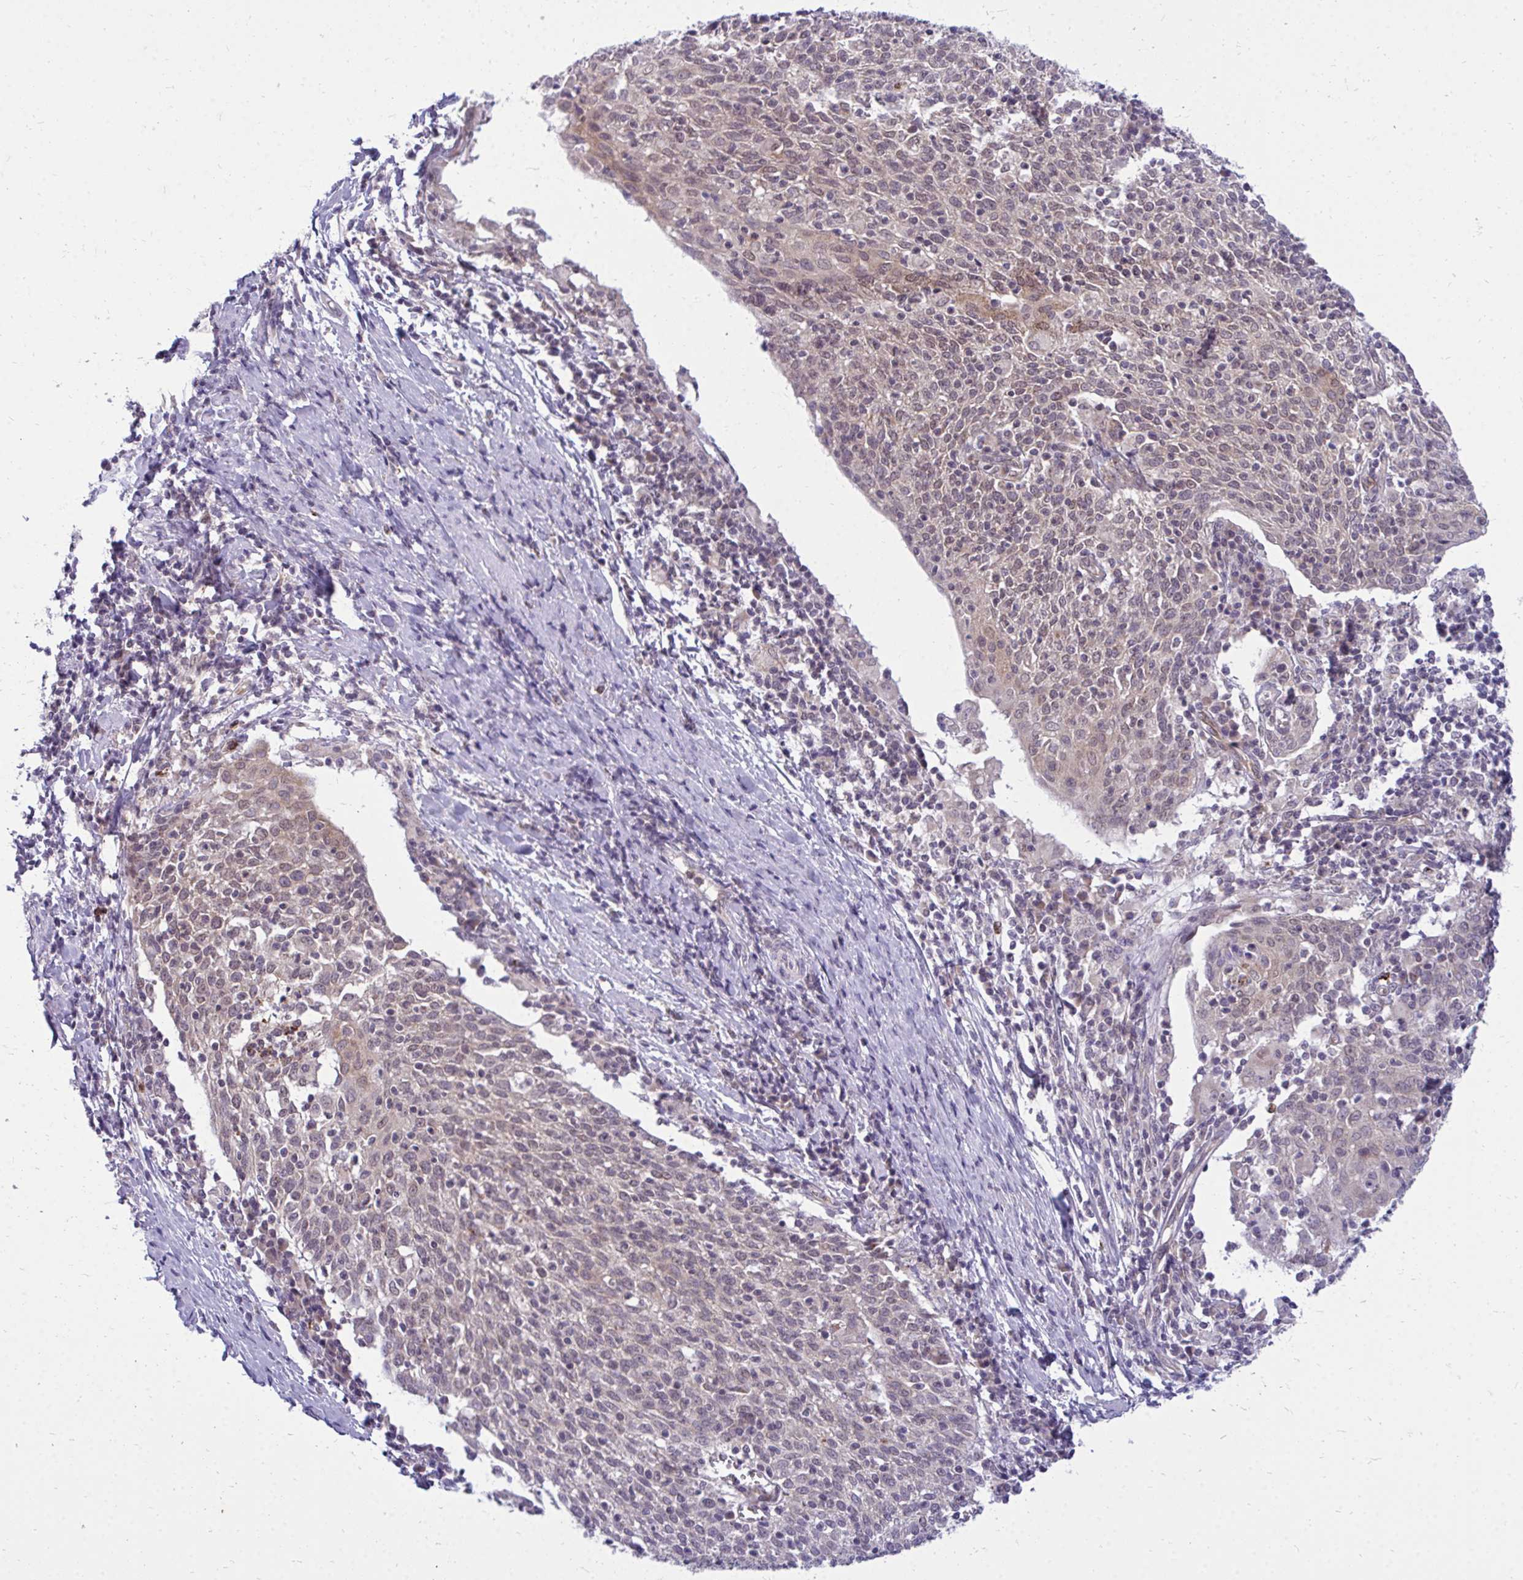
{"staining": {"intensity": "weak", "quantity": "25%-75%", "location": "cytoplasmic/membranous"}, "tissue": "cervical cancer", "cell_type": "Tumor cells", "image_type": "cancer", "snomed": [{"axis": "morphology", "description": "Squamous cell carcinoma, NOS"}, {"axis": "topography", "description": "Cervix"}], "caption": "The photomicrograph shows staining of squamous cell carcinoma (cervical), revealing weak cytoplasmic/membranous protein positivity (brown color) within tumor cells.", "gene": "ACSL5", "patient": {"sex": "female", "age": 52}}